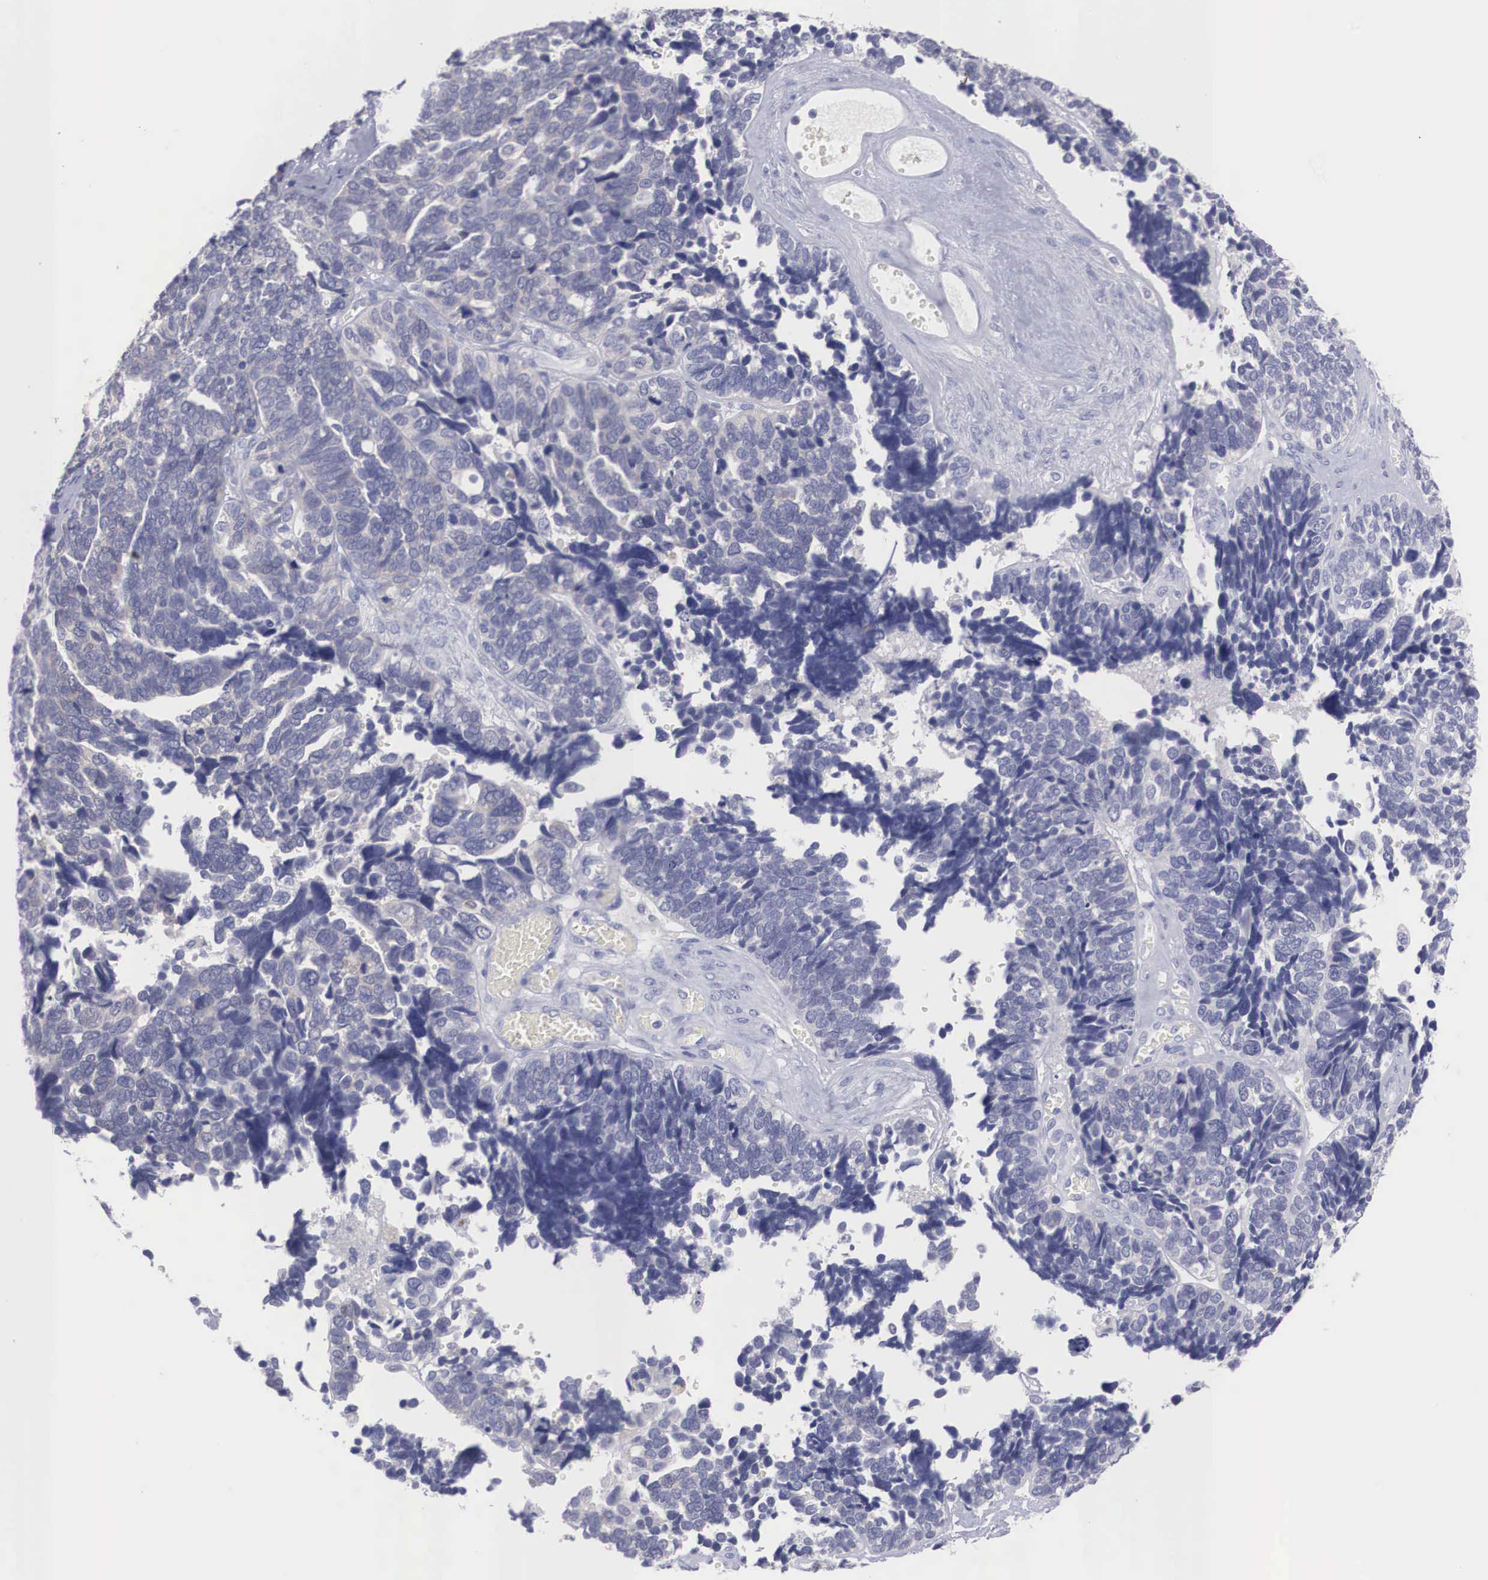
{"staining": {"intensity": "negative", "quantity": "none", "location": "none"}, "tissue": "ovarian cancer", "cell_type": "Tumor cells", "image_type": "cancer", "snomed": [{"axis": "morphology", "description": "Cystadenocarcinoma, serous, NOS"}, {"axis": "topography", "description": "Ovary"}], "caption": "Immunohistochemical staining of human ovarian serous cystadenocarcinoma exhibits no significant expression in tumor cells.", "gene": "REPS2", "patient": {"sex": "female", "age": 77}}